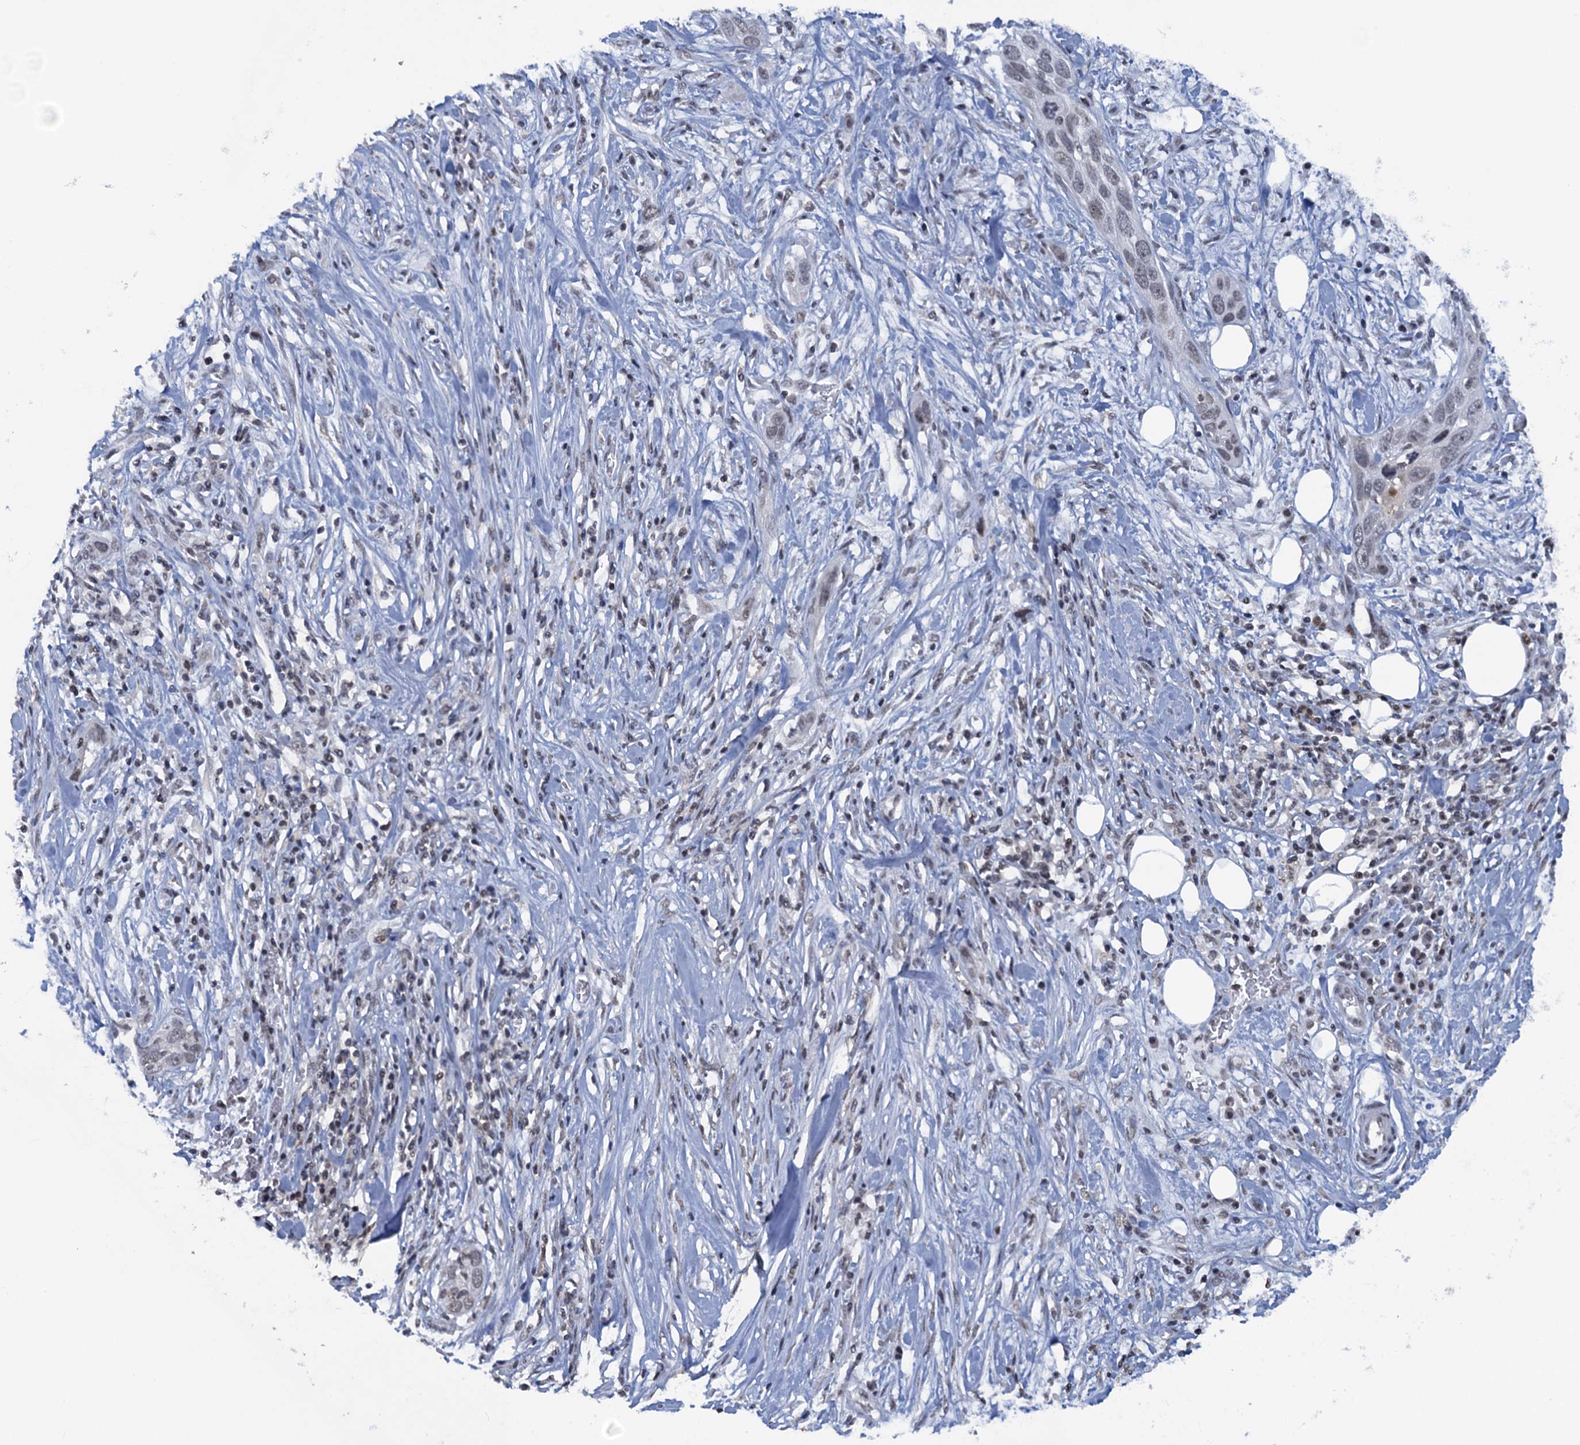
{"staining": {"intensity": "negative", "quantity": "none", "location": "none"}, "tissue": "pancreatic cancer", "cell_type": "Tumor cells", "image_type": "cancer", "snomed": [{"axis": "morphology", "description": "Adenocarcinoma, NOS"}, {"axis": "topography", "description": "Pancreas"}], "caption": "Adenocarcinoma (pancreatic) was stained to show a protein in brown. There is no significant expression in tumor cells.", "gene": "FYB1", "patient": {"sex": "female", "age": 60}}